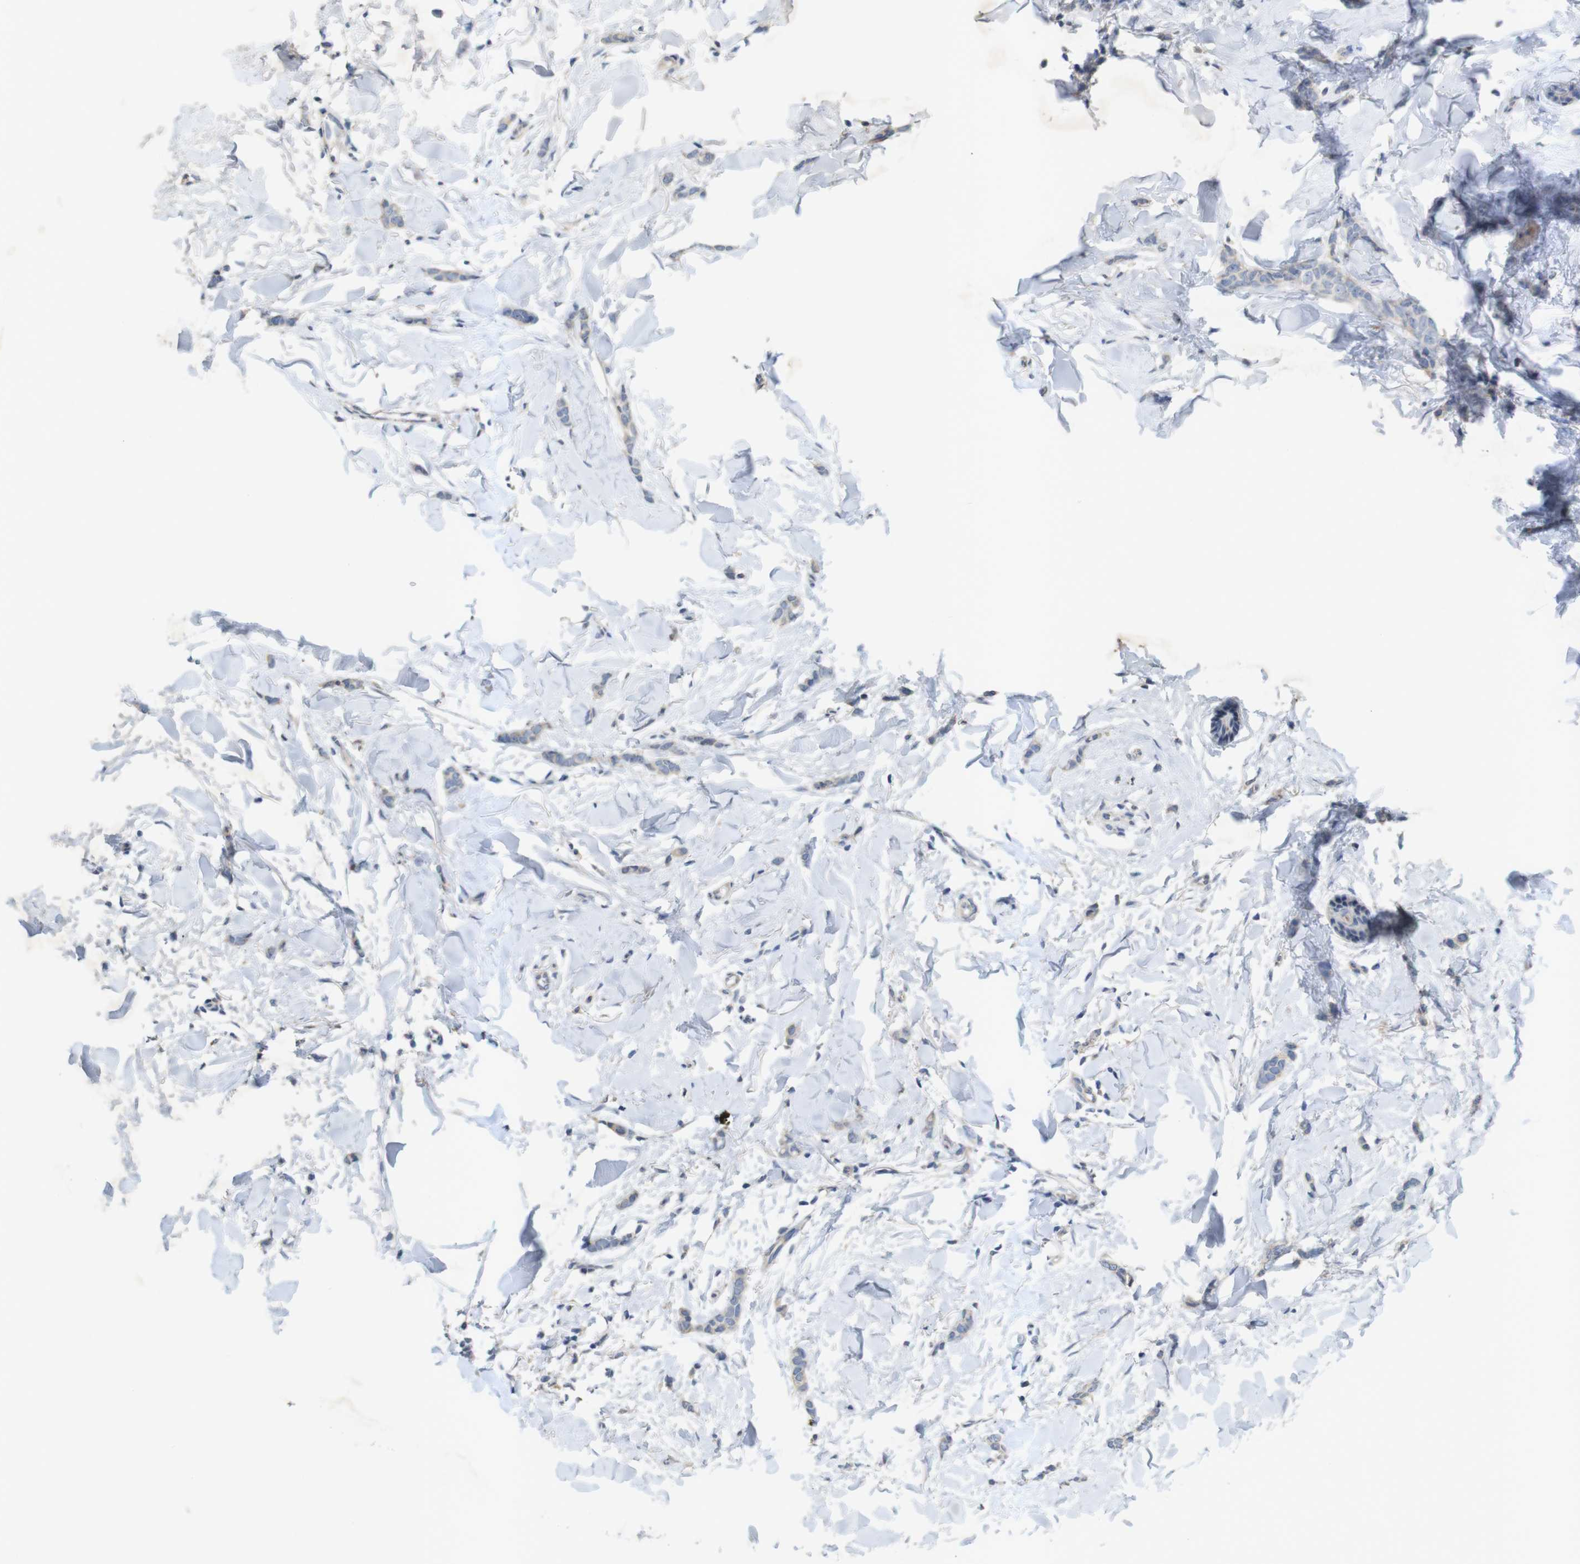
{"staining": {"intensity": "negative", "quantity": "none", "location": "none"}, "tissue": "breast cancer", "cell_type": "Tumor cells", "image_type": "cancer", "snomed": [{"axis": "morphology", "description": "Lobular carcinoma"}, {"axis": "topography", "description": "Skin"}, {"axis": "topography", "description": "Breast"}], "caption": "This is an IHC micrograph of breast cancer (lobular carcinoma). There is no expression in tumor cells.", "gene": "TSPAN14", "patient": {"sex": "female", "age": 46}}